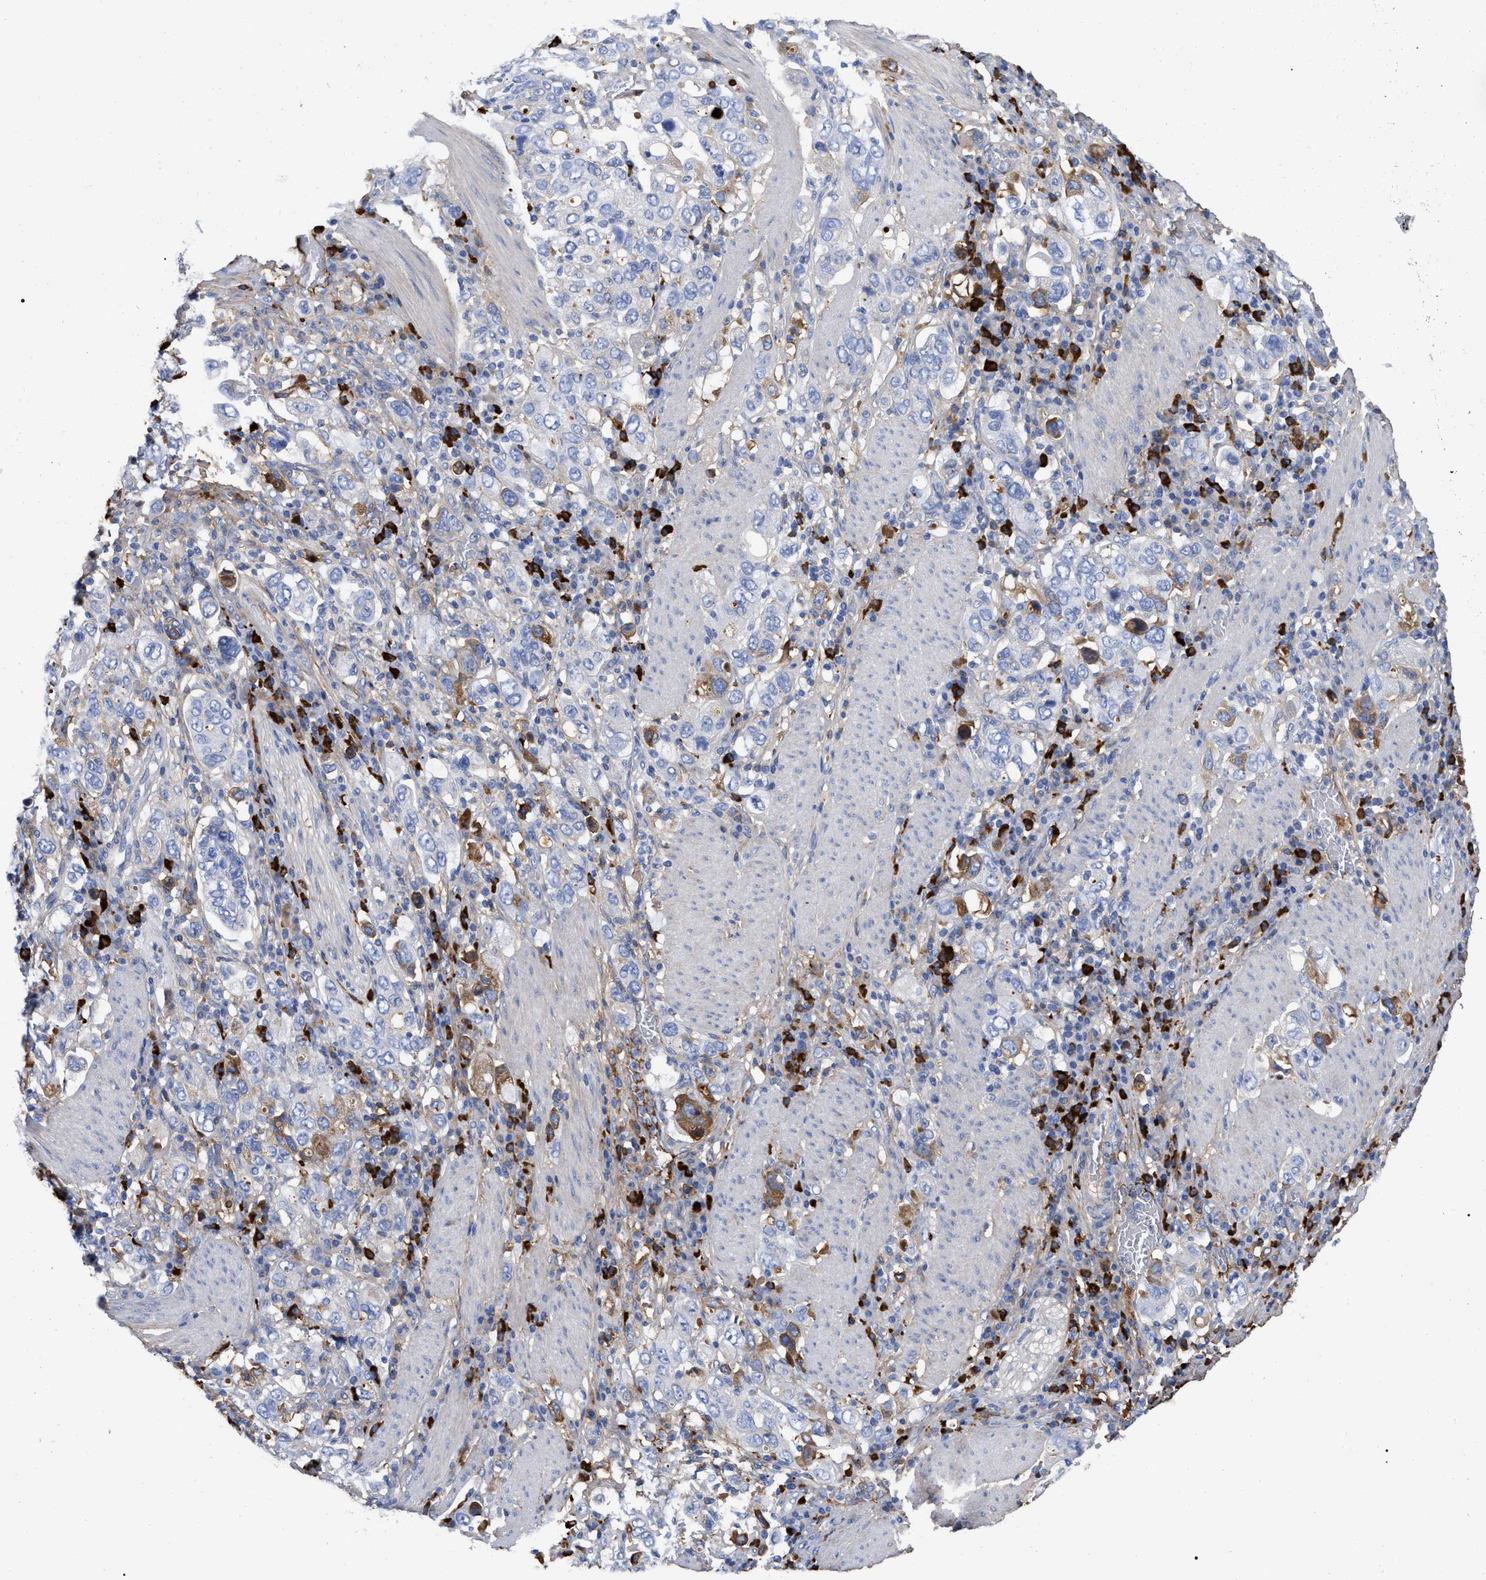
{"staining": {"intensity": "moderate", "quantity": "<25%", "location": "cytoplasmic/membranous"}, "tissue": "stomach cancer", "cell_type": "Tumor cells", "image_type": "cancer", "snomed": [{"axis": "morphology", "description": "Adenocarcinoma, NOS"}, {"axis": "topography", "description": "Stomach, upper"}], "caption": "Immunohistochemistry histopathology image of neoplastic tissue: stomach adenocarcinoma stained using immunohistochemistry displays low levels of moderate protein expression localized specifically in the cytoplasmic/membranous of tumor cells, appearing as a cytoplasmic/membranous brown color.", "gene": "IGHV5-51", "patient": {"sex": "male", "age": 62}}